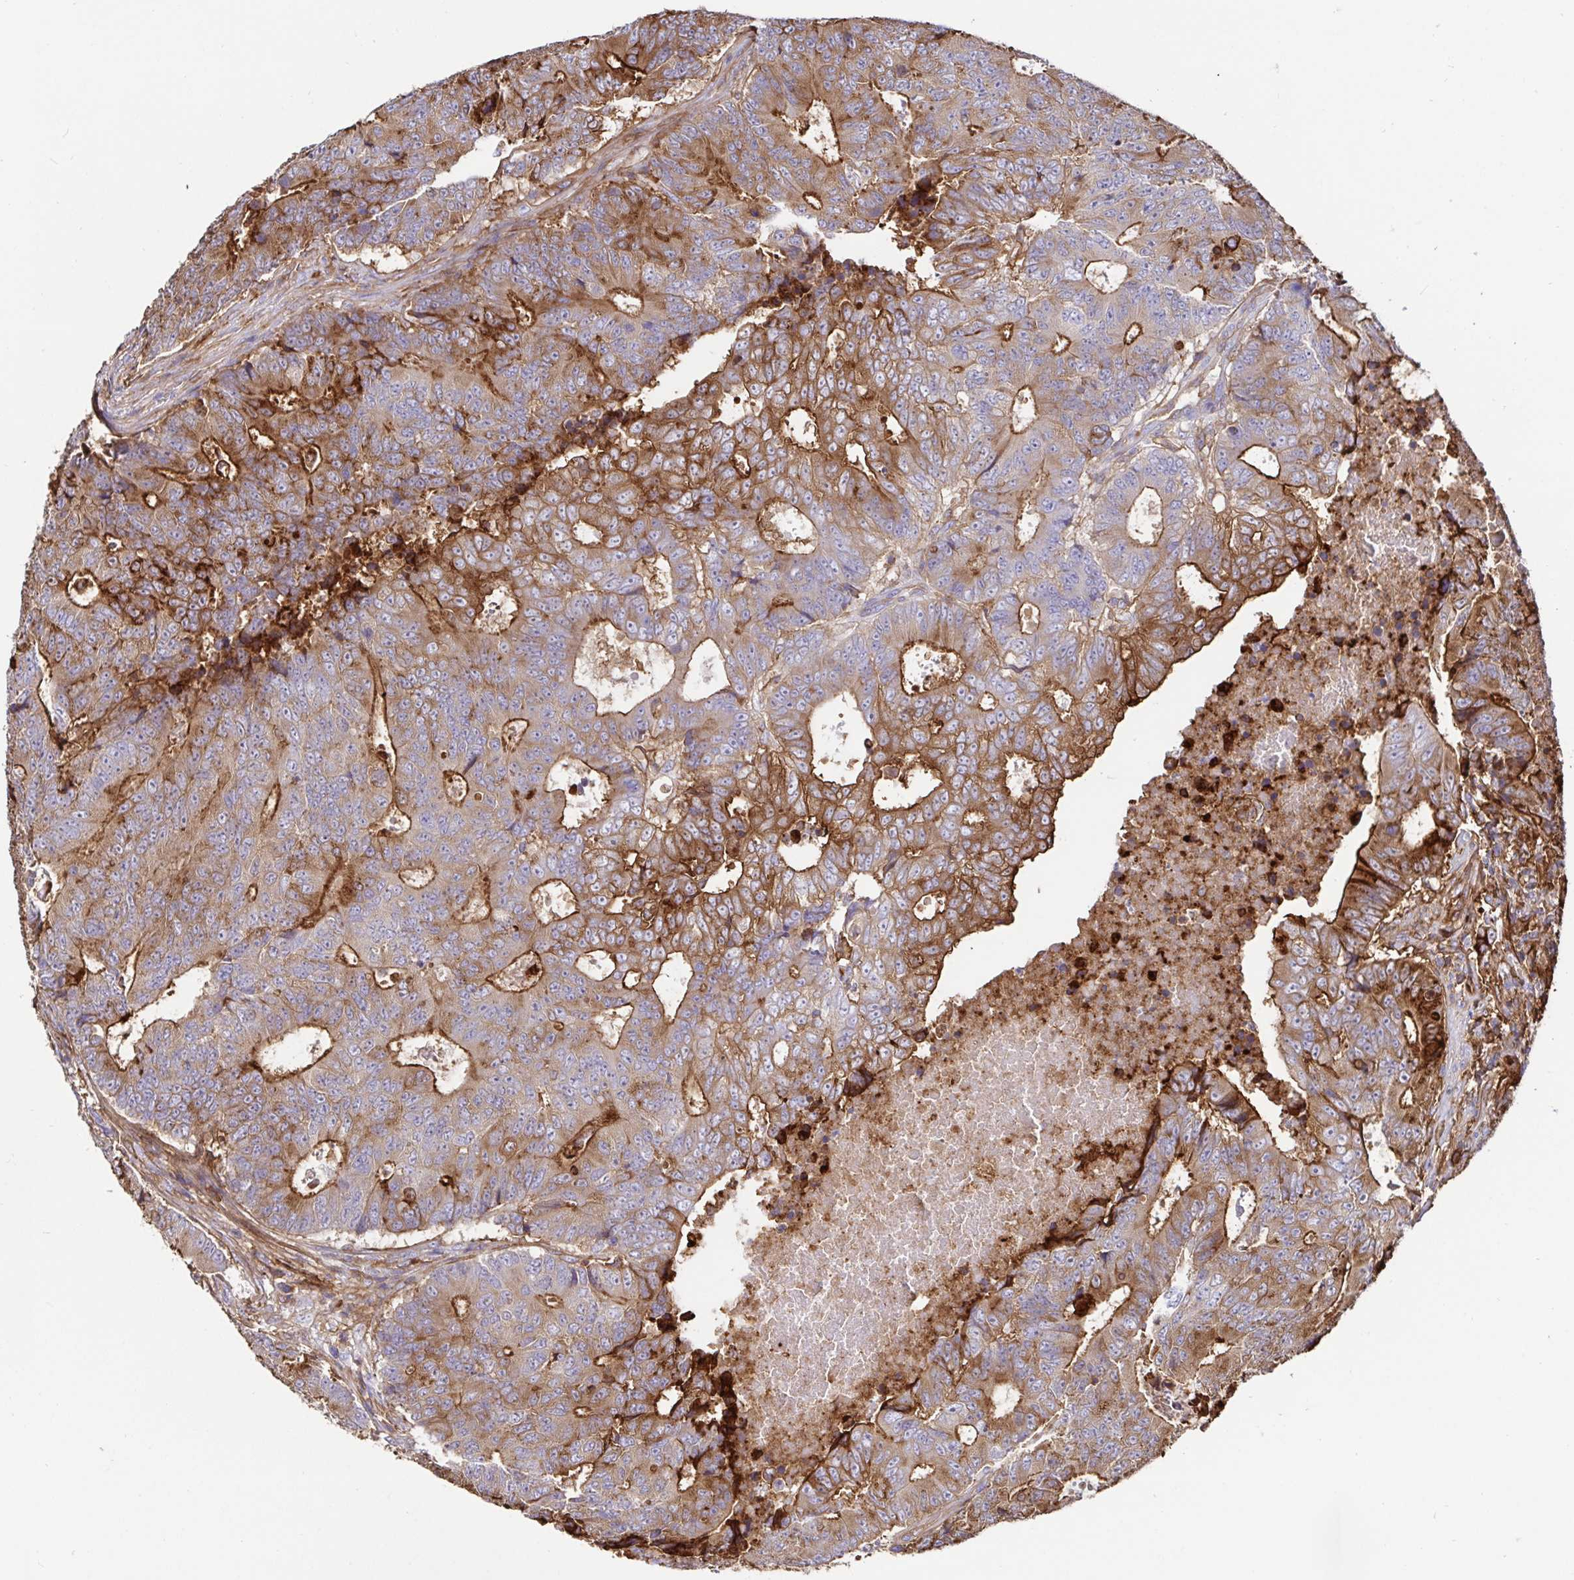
{"staining": {"intensity": "strong", "quantity": "25%-75%", "location": "cytoplasmic/membranous"}, "tissue": "colorectal cancer", "cell_type": "Tumor cells", "image_type": "cancer", "snomed": [{"axis": "morphology", "description": "Adenocarcinoma, NOS"}, {"axis": "topography", "description": "Colon"}], "caption": "An immunohistochemistry histopathology image of neoplastic tissue is shown. Protein staining in brown highlights strong cytoplasmic/membranous positivity in adenocarcinoma (colorectal) within tumor cells.", "gene": "ANXA2", "patient": {"sex": "female", "age": 48}}